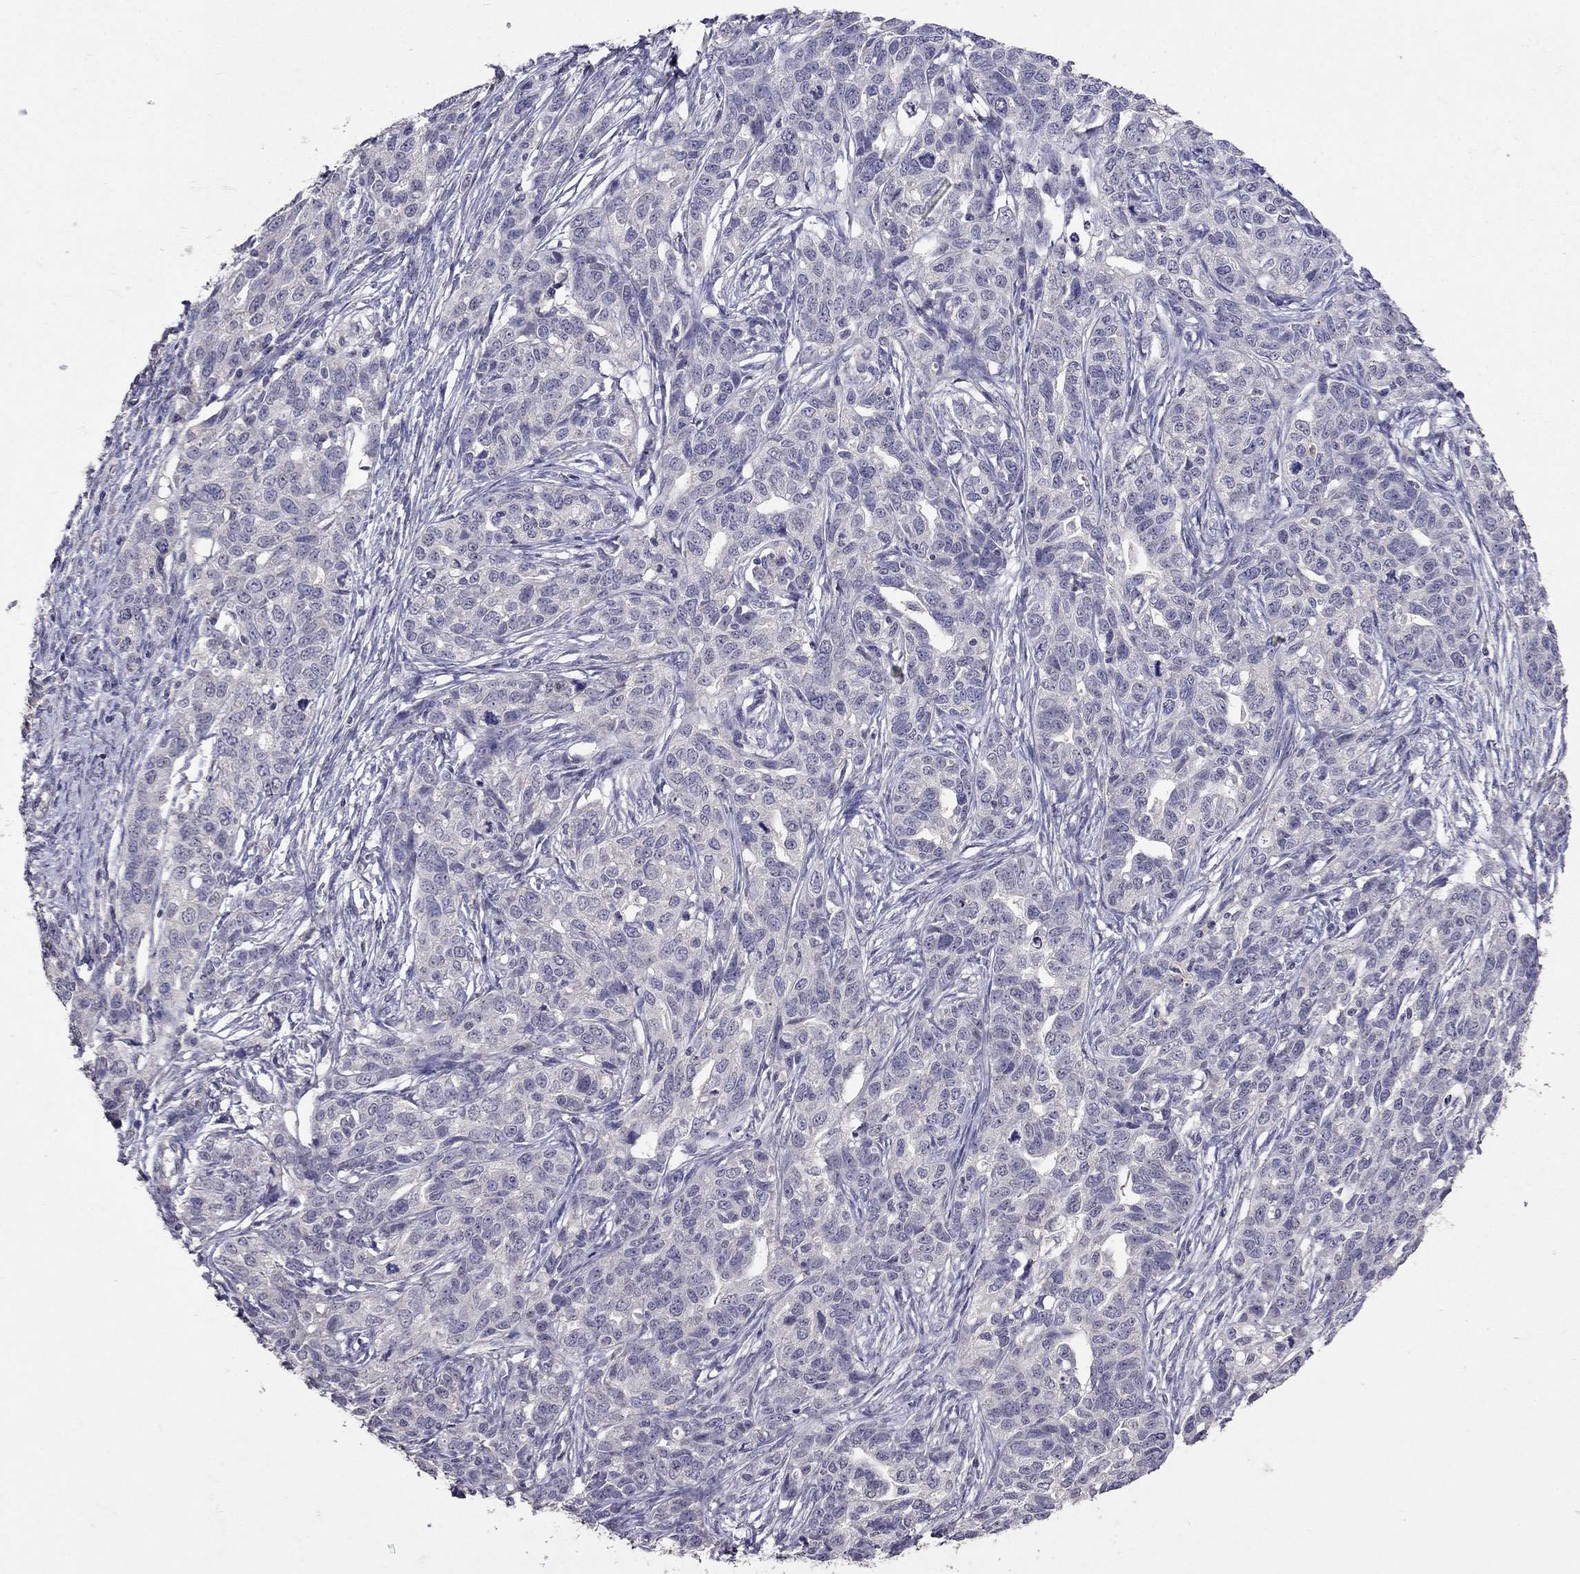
{"staining": {"intensity": "negative", "quantity": "none", "location": "none"}, "tissue": "ovarian cancer", "cell_type": "Tumor cells", "image_type": "cancer", "snomed": [{"axis": "morphology", "description": "Cystadenocarcinoma, serous, NOS"}, {"axis": "topography", "description": "Ovary"}], "caption": "This is a histopathology image of immunohistochemistry (IHC) staining of serous cystadenocarcinoma (ovarian), which shows no positivity in tumor cells. (Immunohistochemistry, brightfield microscopy, high magnification).", "gene": "FST", "patient": {"sex": "female", "age": 71}}